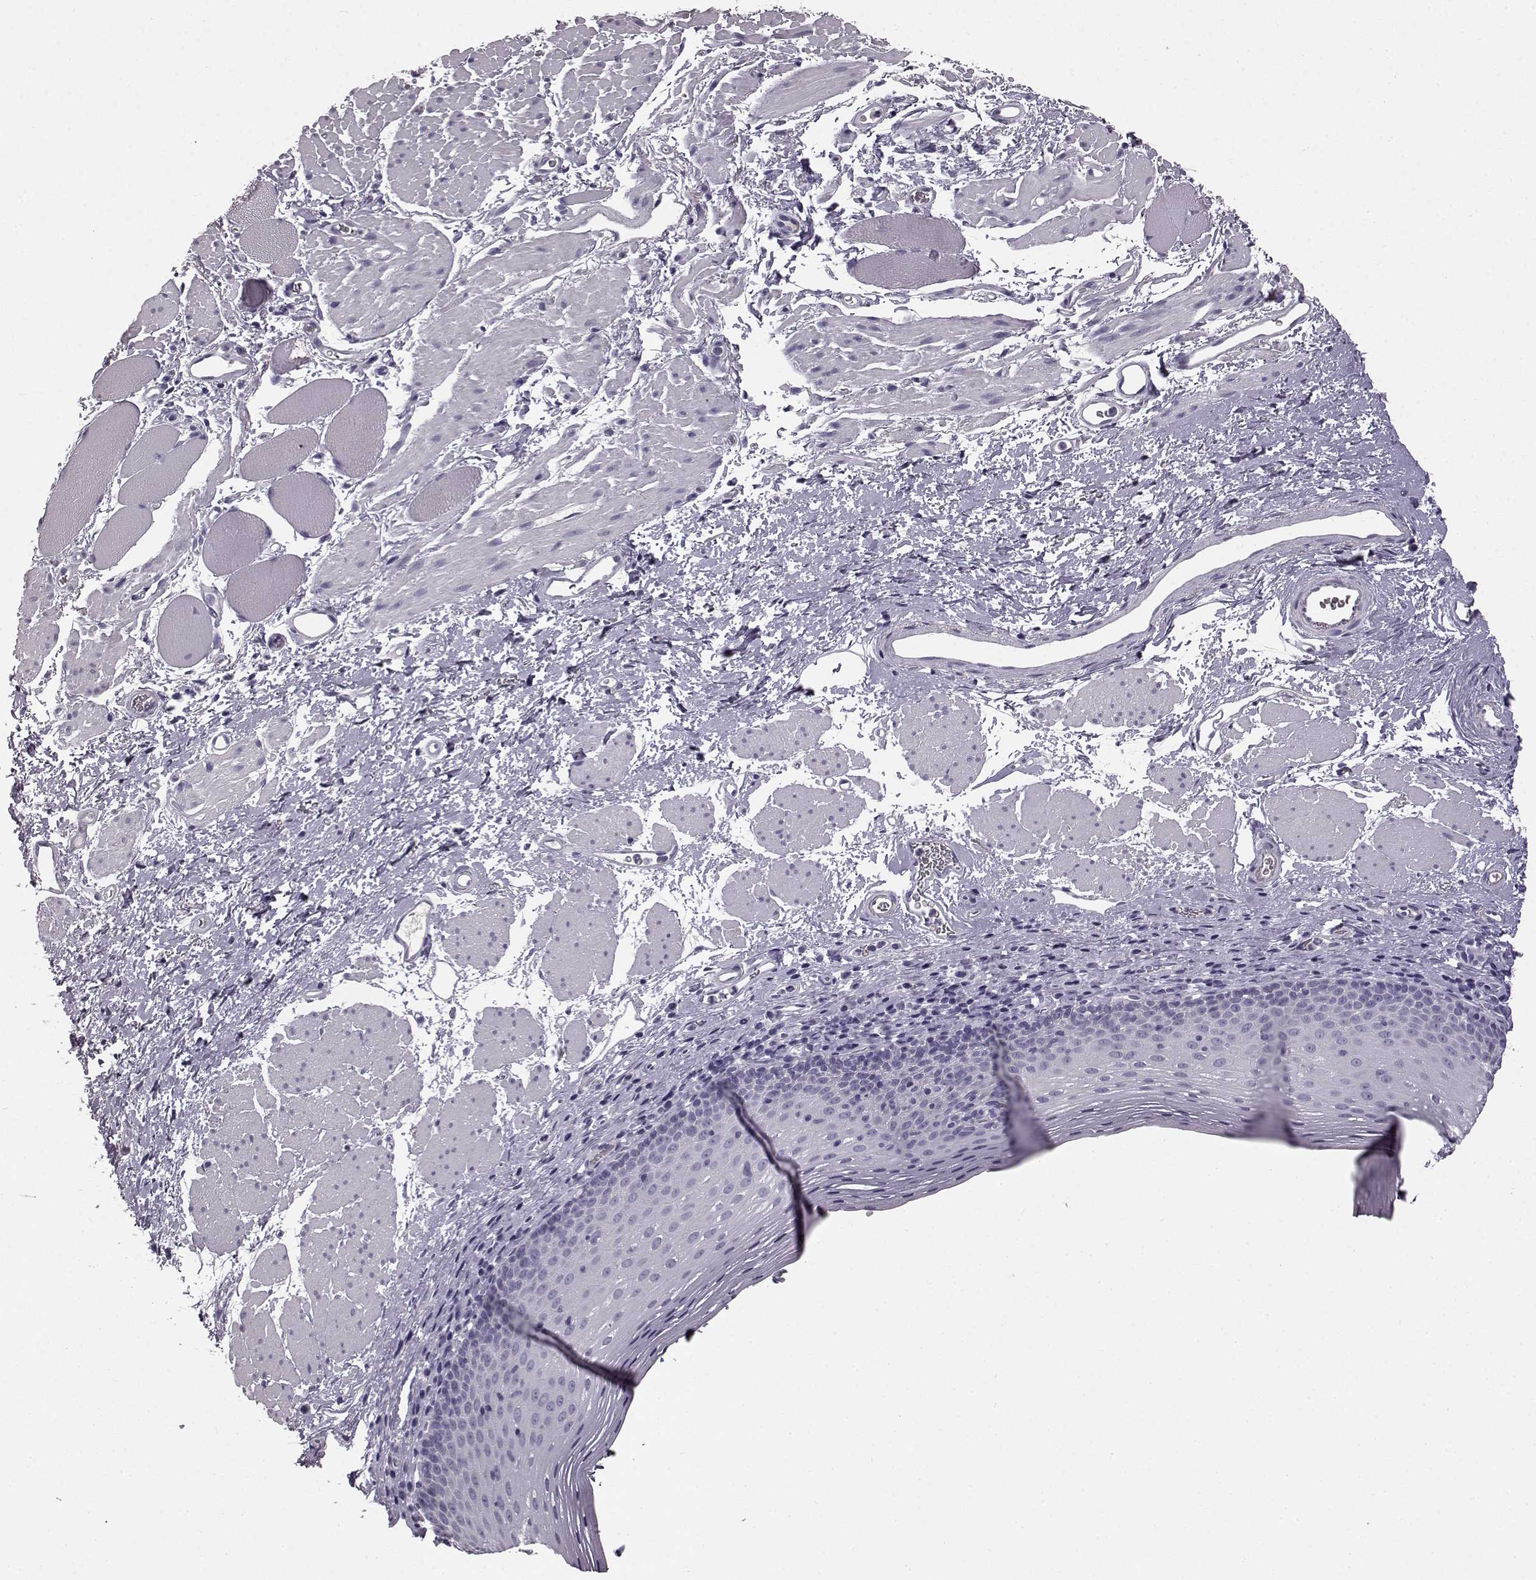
{"staining": {"intensity": "negative", "quantity": "none", "location": "none"}, "tissue": "esophagus", "cell_type": "Squamous epithelial cells", "image_type": "normal", "snomed": [{"axis": "morphology", "description": "Normal tissue, NOS"}, {"axis": "topography", "description": "Esophagus"}], "caption": "An immunohistochemistry (IHC) image of normal esophagus is shown. There is no staining in squamous epithelial cells of esophagus. (DAB immunohistochemistry (IHC) with hematoxylin counter stain).", "gene": "KRT81", "patient": {"sex": "female", "age": 68}}